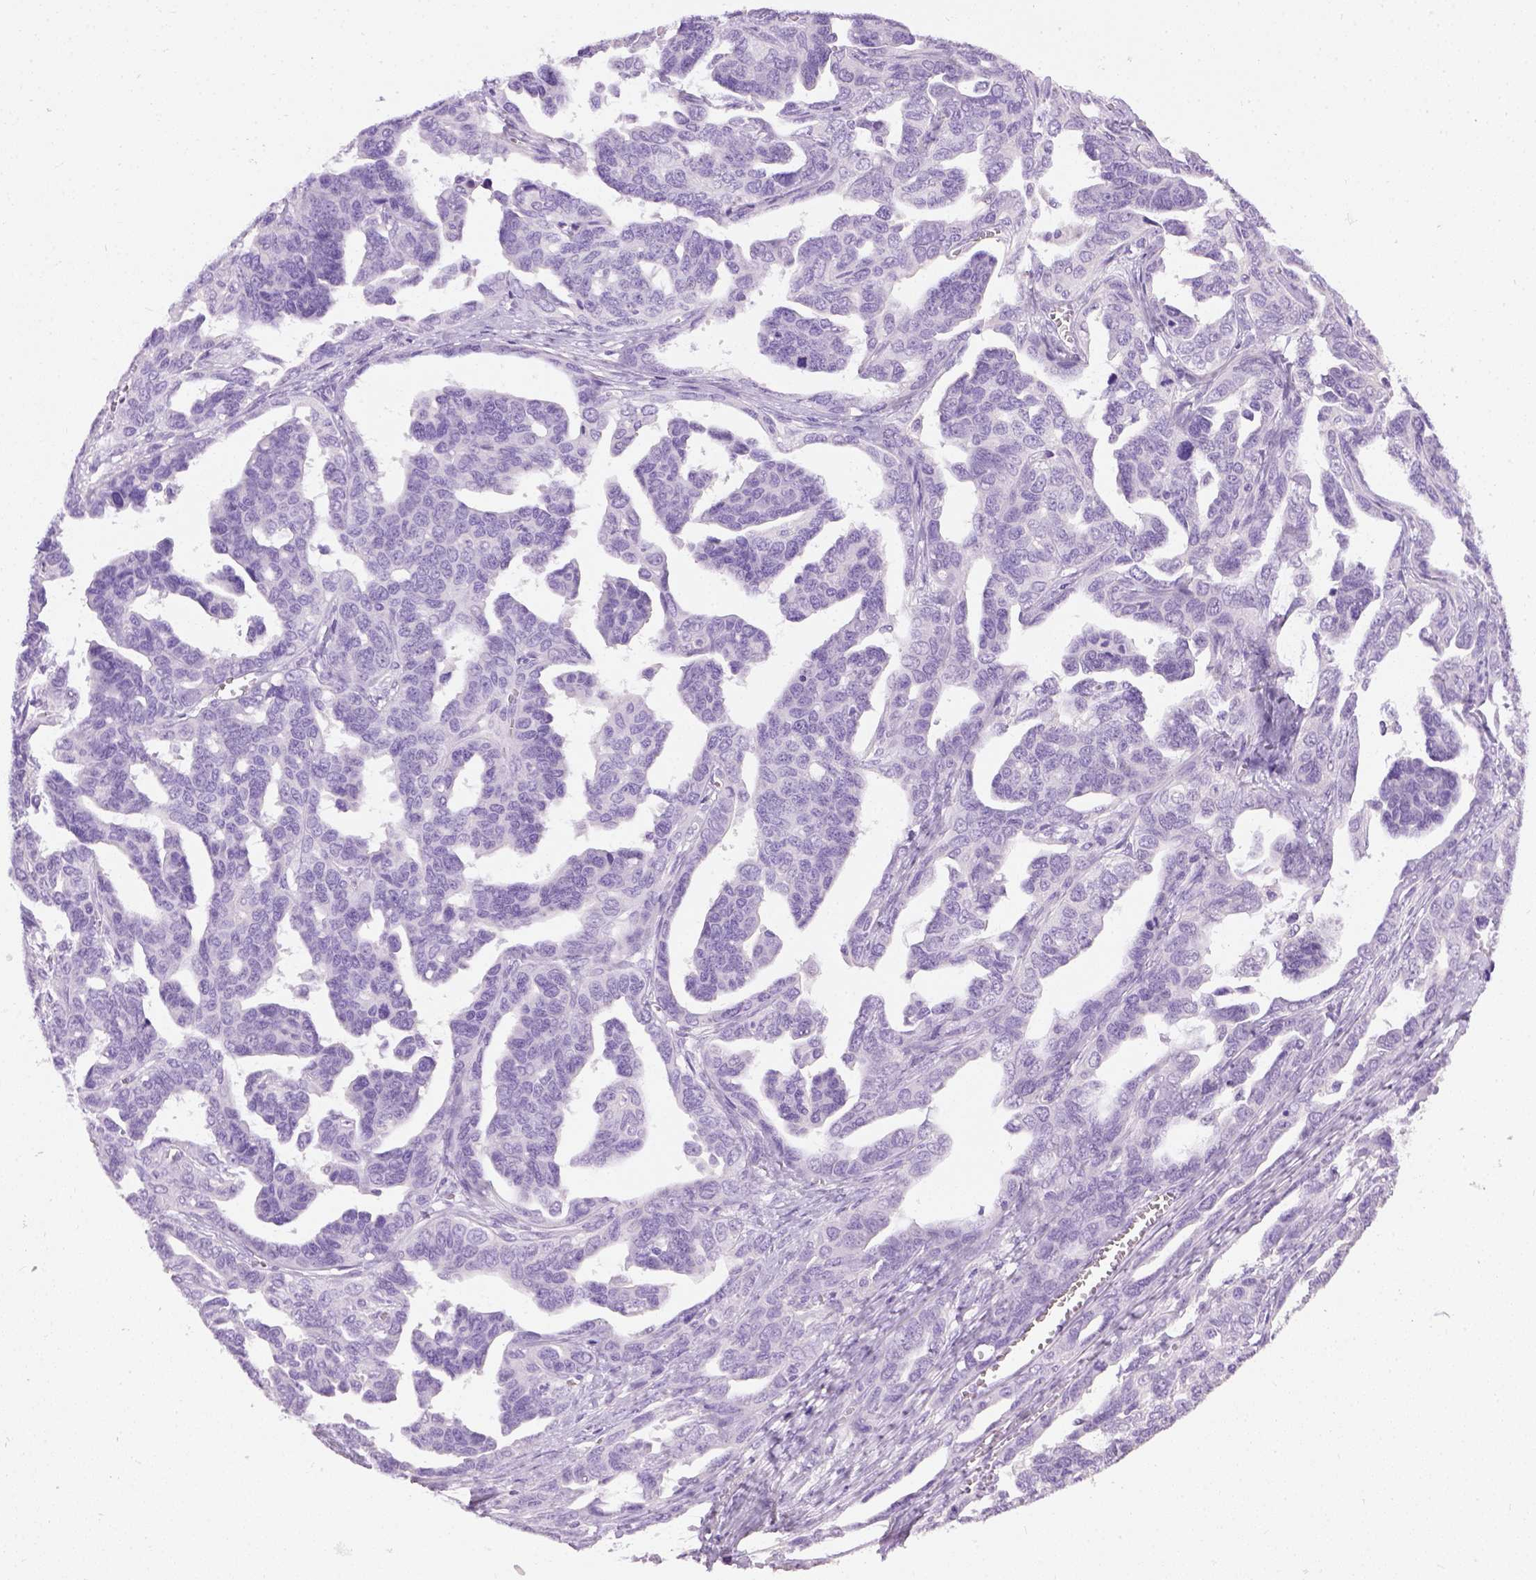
{"staining": {"intensity": "negative", "quantity": "none", "location": "none"}, "tissue": "ovarian cancer", "cell_type": "Tumor cells", "image_type": "cancer", "snomed": [{"axis": "morphology", "description": "Cystadenocarcinoma, serous, NOS"}, {"axis": "topography", "description": "Ovary"}], "caption": "An immunohistochemistry photomicrograph of serous cystadenocarcinoma (ovarian) is shown. There is no staining in tumor cells of serous cystadenocarcinoma (ovarian).", "gene": "CYP24A1", "patient": {"sex": "female", "age": 69}}